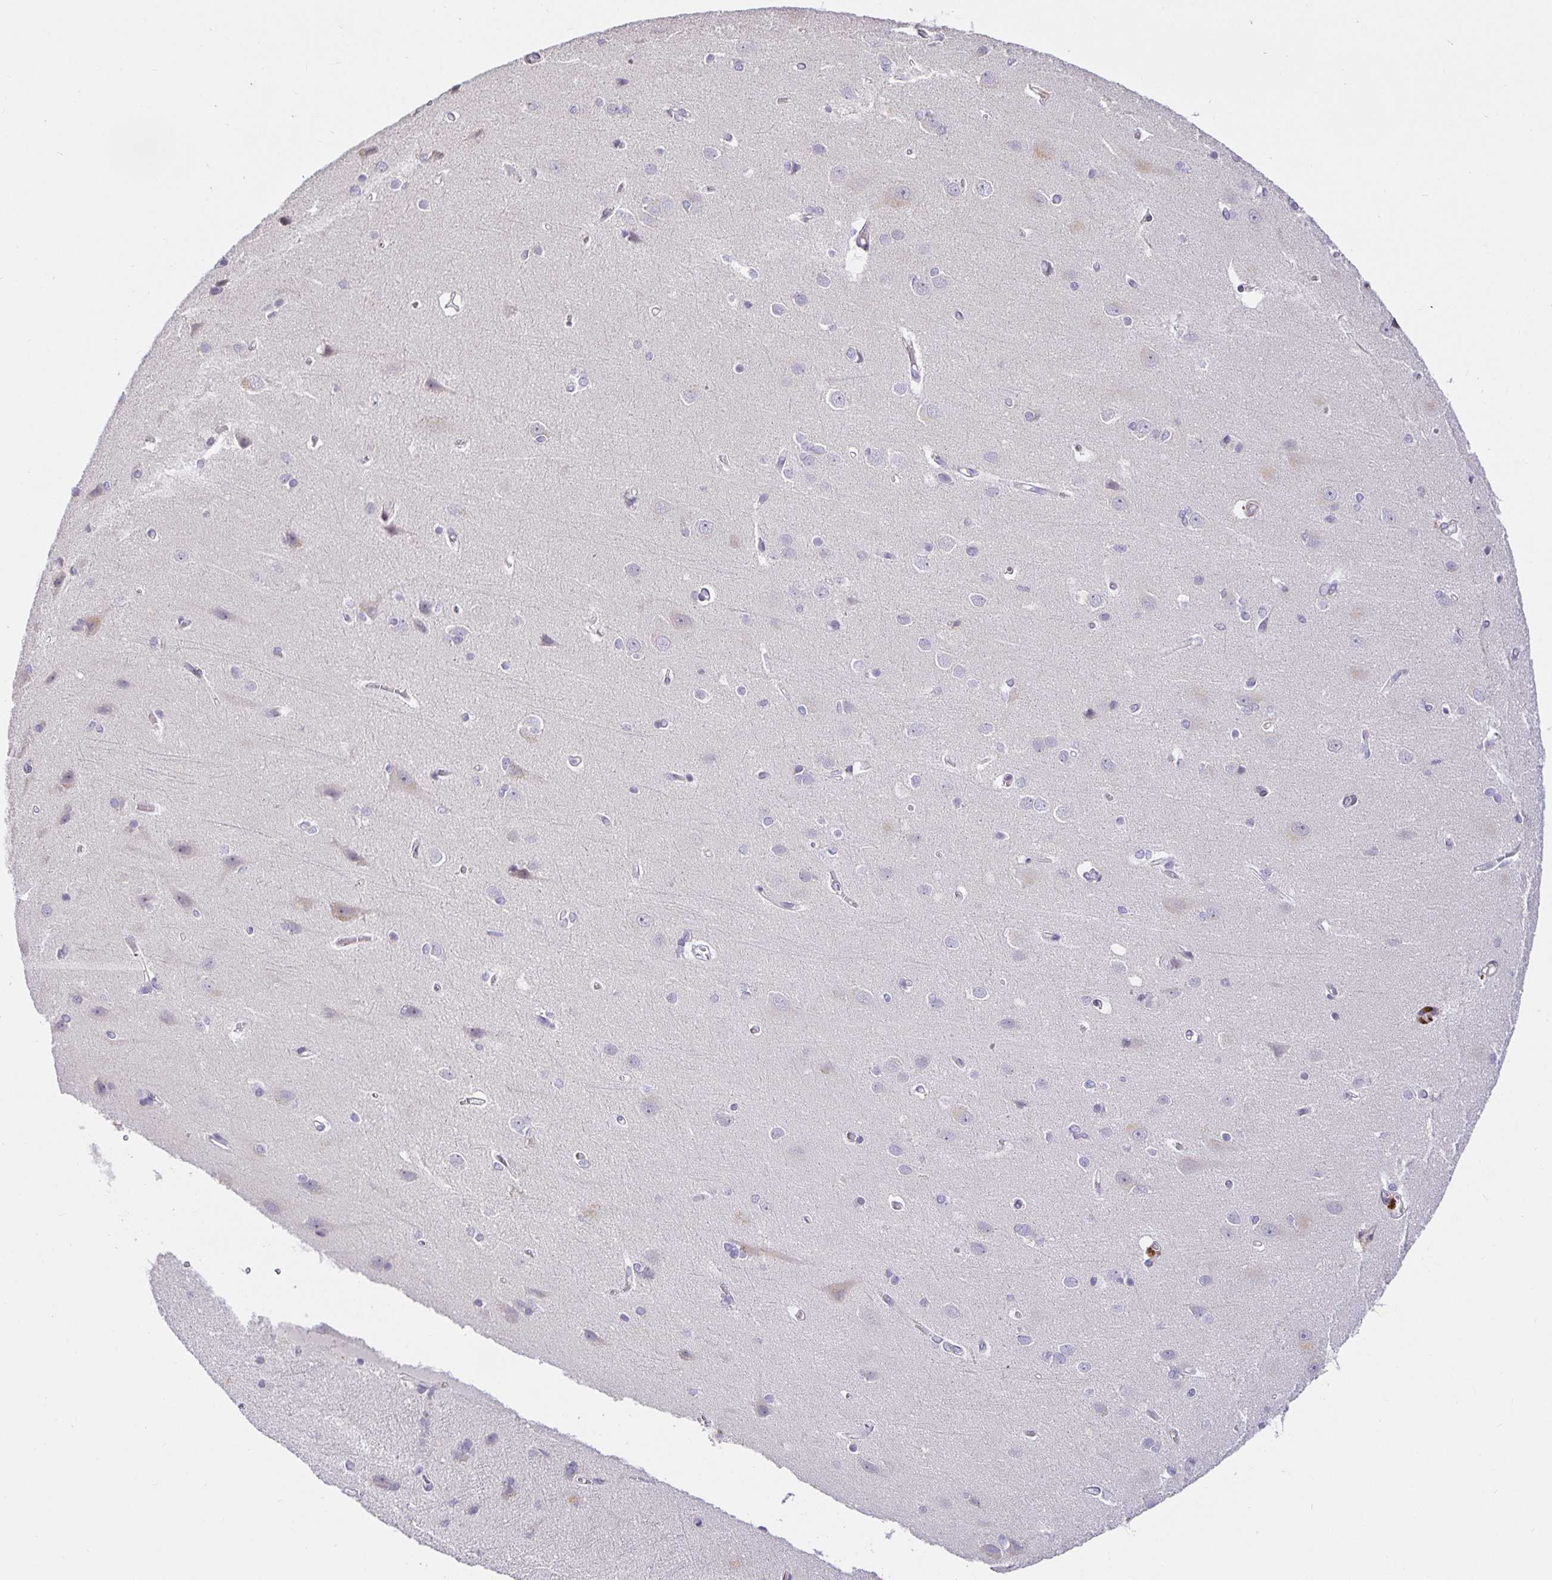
{"staining": {"intensity": "strong", "quantity": "<25%", "location": "cytoplasmic/membranous"}, "tissue": "cerebral cortex", "cell_type": "Endothelial cells", "image_type": "normal", "snomed": [{"axis": "morphology", "description": "Normal tissue, NOS"}, {"axis": "topography", "description": "Cerebral cortex"}], "caption": "Immunohistochemistry (IHC) (DAB (3,3'-diaminobenzidine)) staining of normal cerebral cortex displays strong cytoplasmic/membranous protein expression in about <25% of endothelial cells.", "gene": "TJP3", "patient": {"sex": "male", "age": 37}}